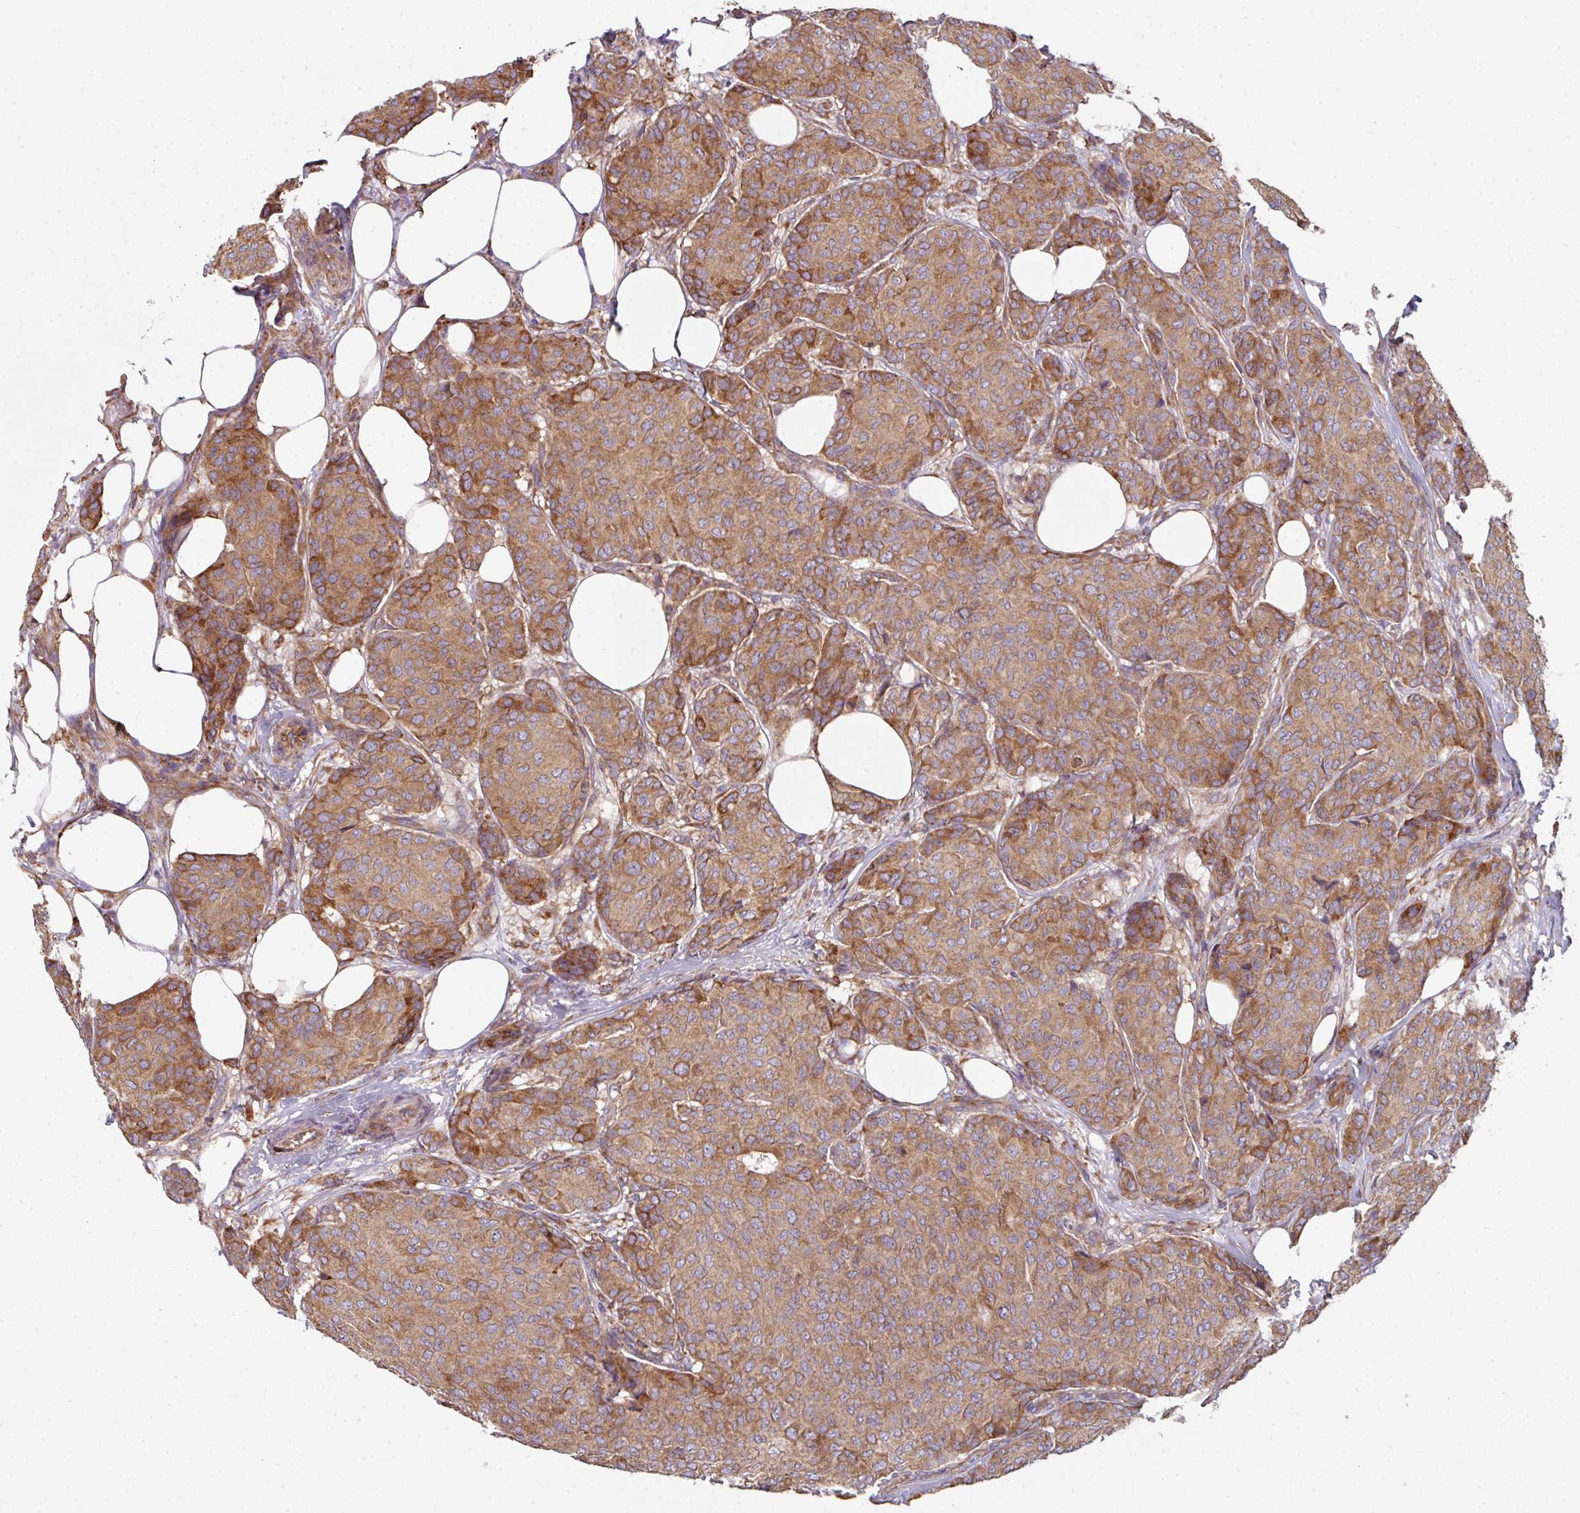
{"staining": {"intensity": "moderate", "quantity": ">75%", "location": "cytoplasmic/membranous"}, "tissue": "breast cancer", "cell_type": "Tumor cells", "image_type": "cancer", "snomed": [{"axis": "morphology", "description": "Duct carcinoma"}, {"axis": "topography", "description": "Breast"}], "caption": "A high-resolution photomicrograph shows immunohistochemistry (IHC) staining of breast infiltrating ductal carcinoma, which shows moderate cytoplasmic/membranous expression in approximately >75% of tumor cells.", "gene": "FAT4", "patient": {"sex": "female", "age": 75}}